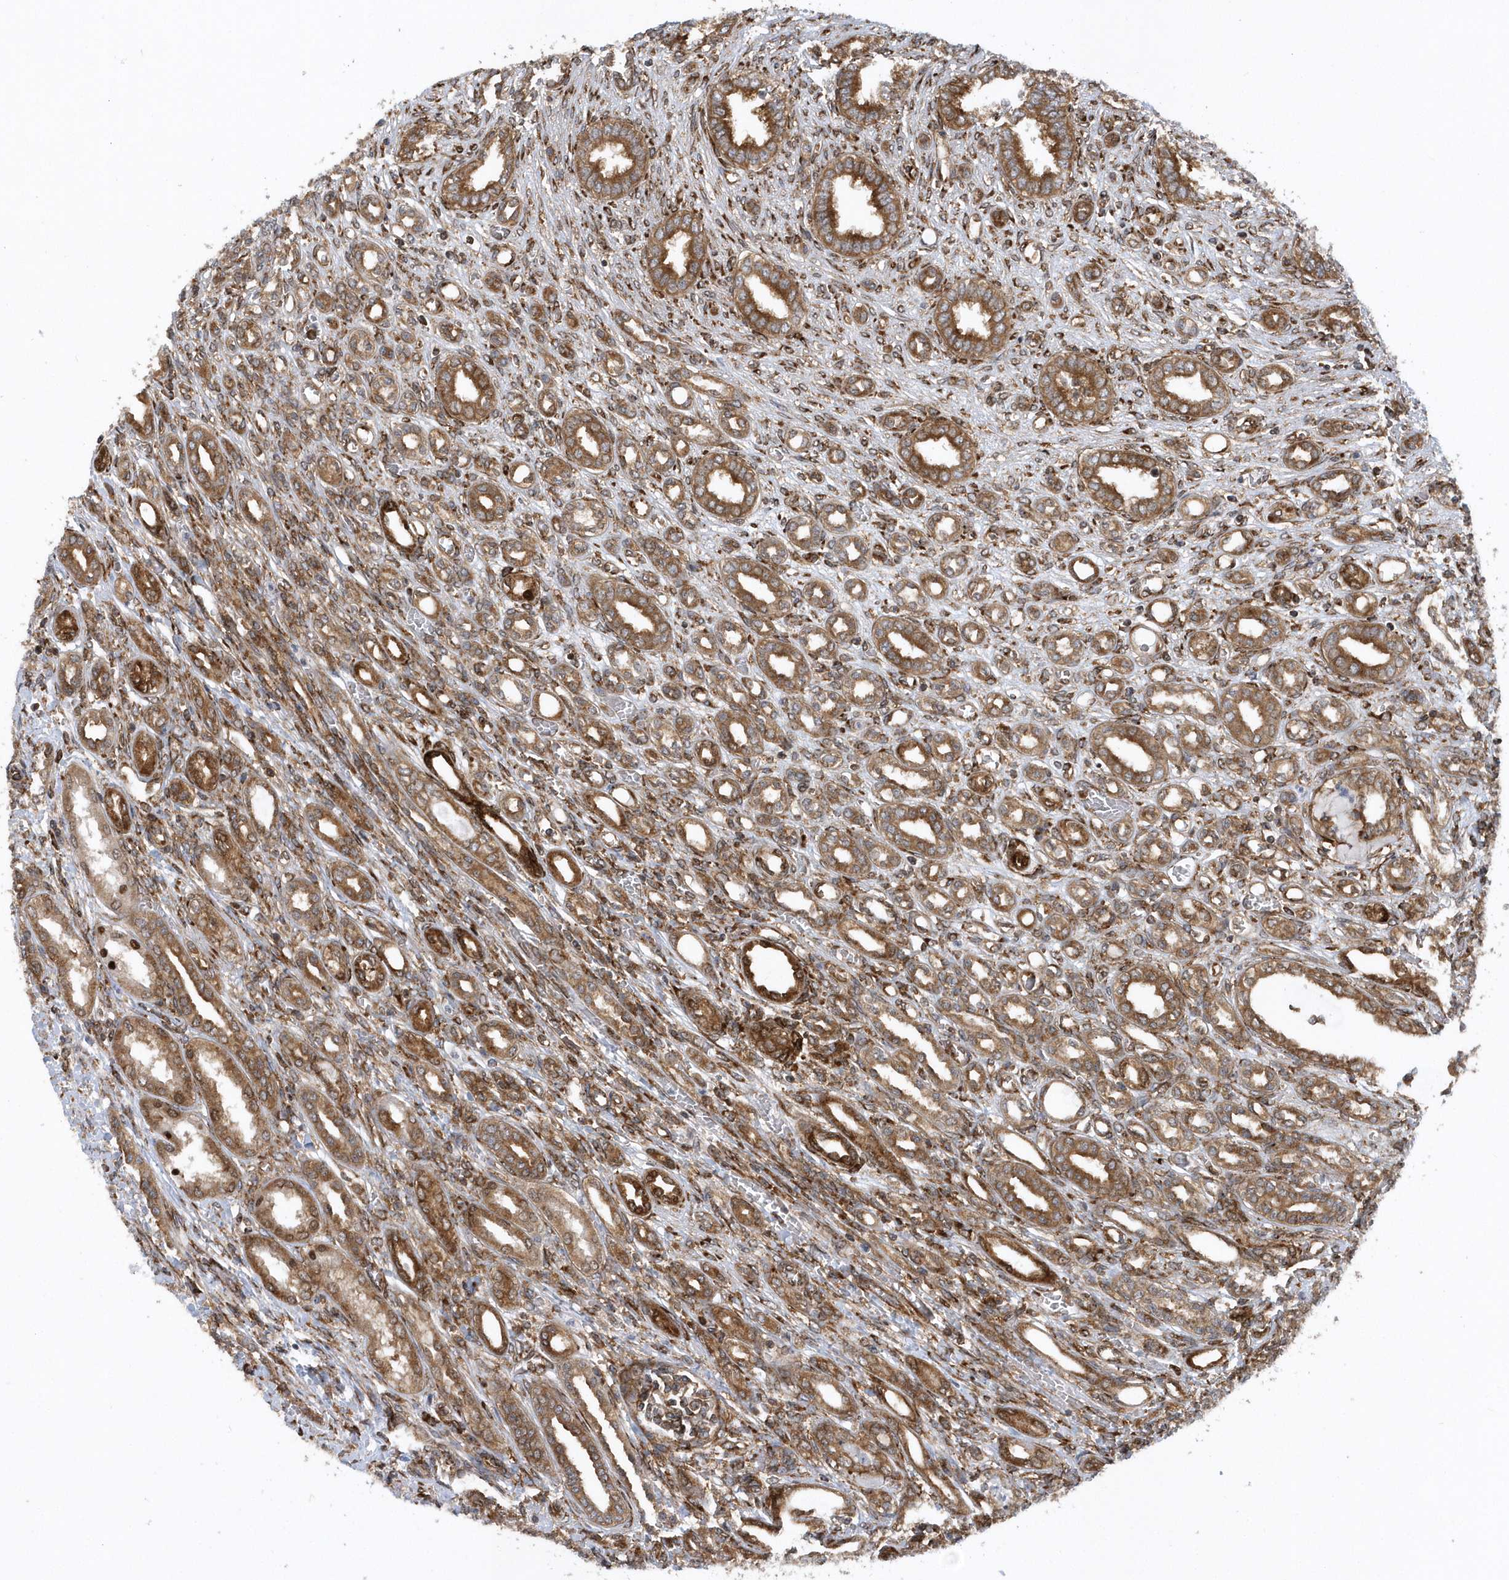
{"staining": {"intensity": "moderate", "quantity": "<25%", "location": "cytoplasmic/membranous"}, "tissue": "kidney", "cell_type": "Cells in glomeruli", "image_type": "normal", "snomed": [{"axis": "morphology", "description": "Normal tissue, NOS"}, {"axis": "morphology", "description": "Neoplasm, malignant, NOS"}, {"axis": "topography", "description": "Kidney"}], "caption": "This micrograph shows benign kidney stained with immunohistochemistry to label a protein in brown. The cytoplasmic/membranous of cells in glomeruli show moderate positivity for the protein. Nuclei are counter-stained blue.", "gene": "PHF1", "patient": {"sex": "female", "age": 1}}